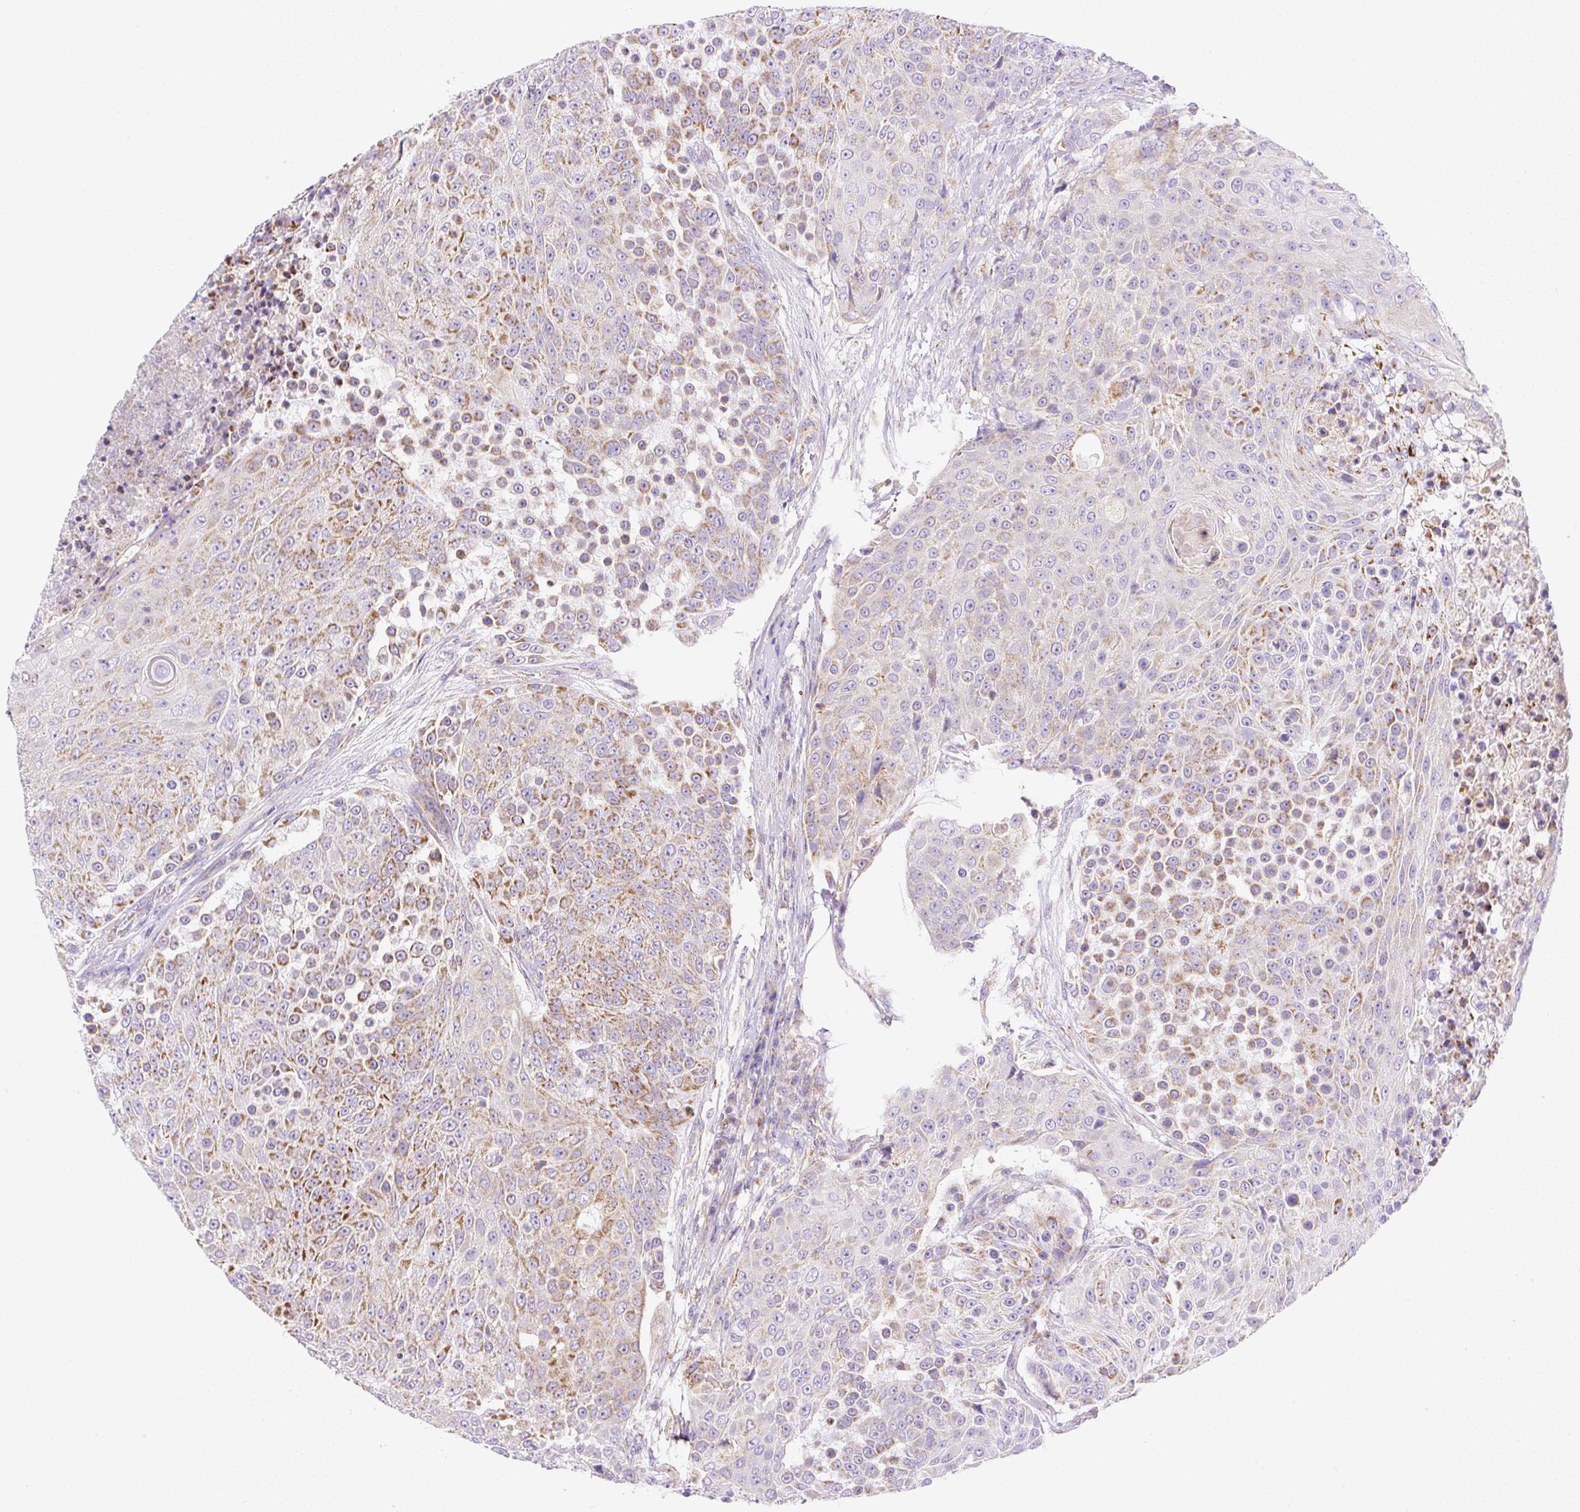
{"staining": {"intensity": "moderate", "quantity": "25%-75%", "location": "cytoplasmic/membranous"}, "tissue": "urothelial cancer", "cell_type": "Tumor cells", "image_type": "cancer", "snomed": [{"axis": "morphology", "description": "Urothelial carcinoma, High grade"}, {"axis": "topography", "description": "Urinary bladder"}], "caption": "Urothelial cancer stained with DAB (3,3'-diaminobenzidine) immunohistochemistry (IHC) exhibits medium levels of moderate cytoplasmic/membranous staining in about 25%-75% of tumor cells.", "gene": "NF1", "patient": {"sex": "female", "age": 63}}